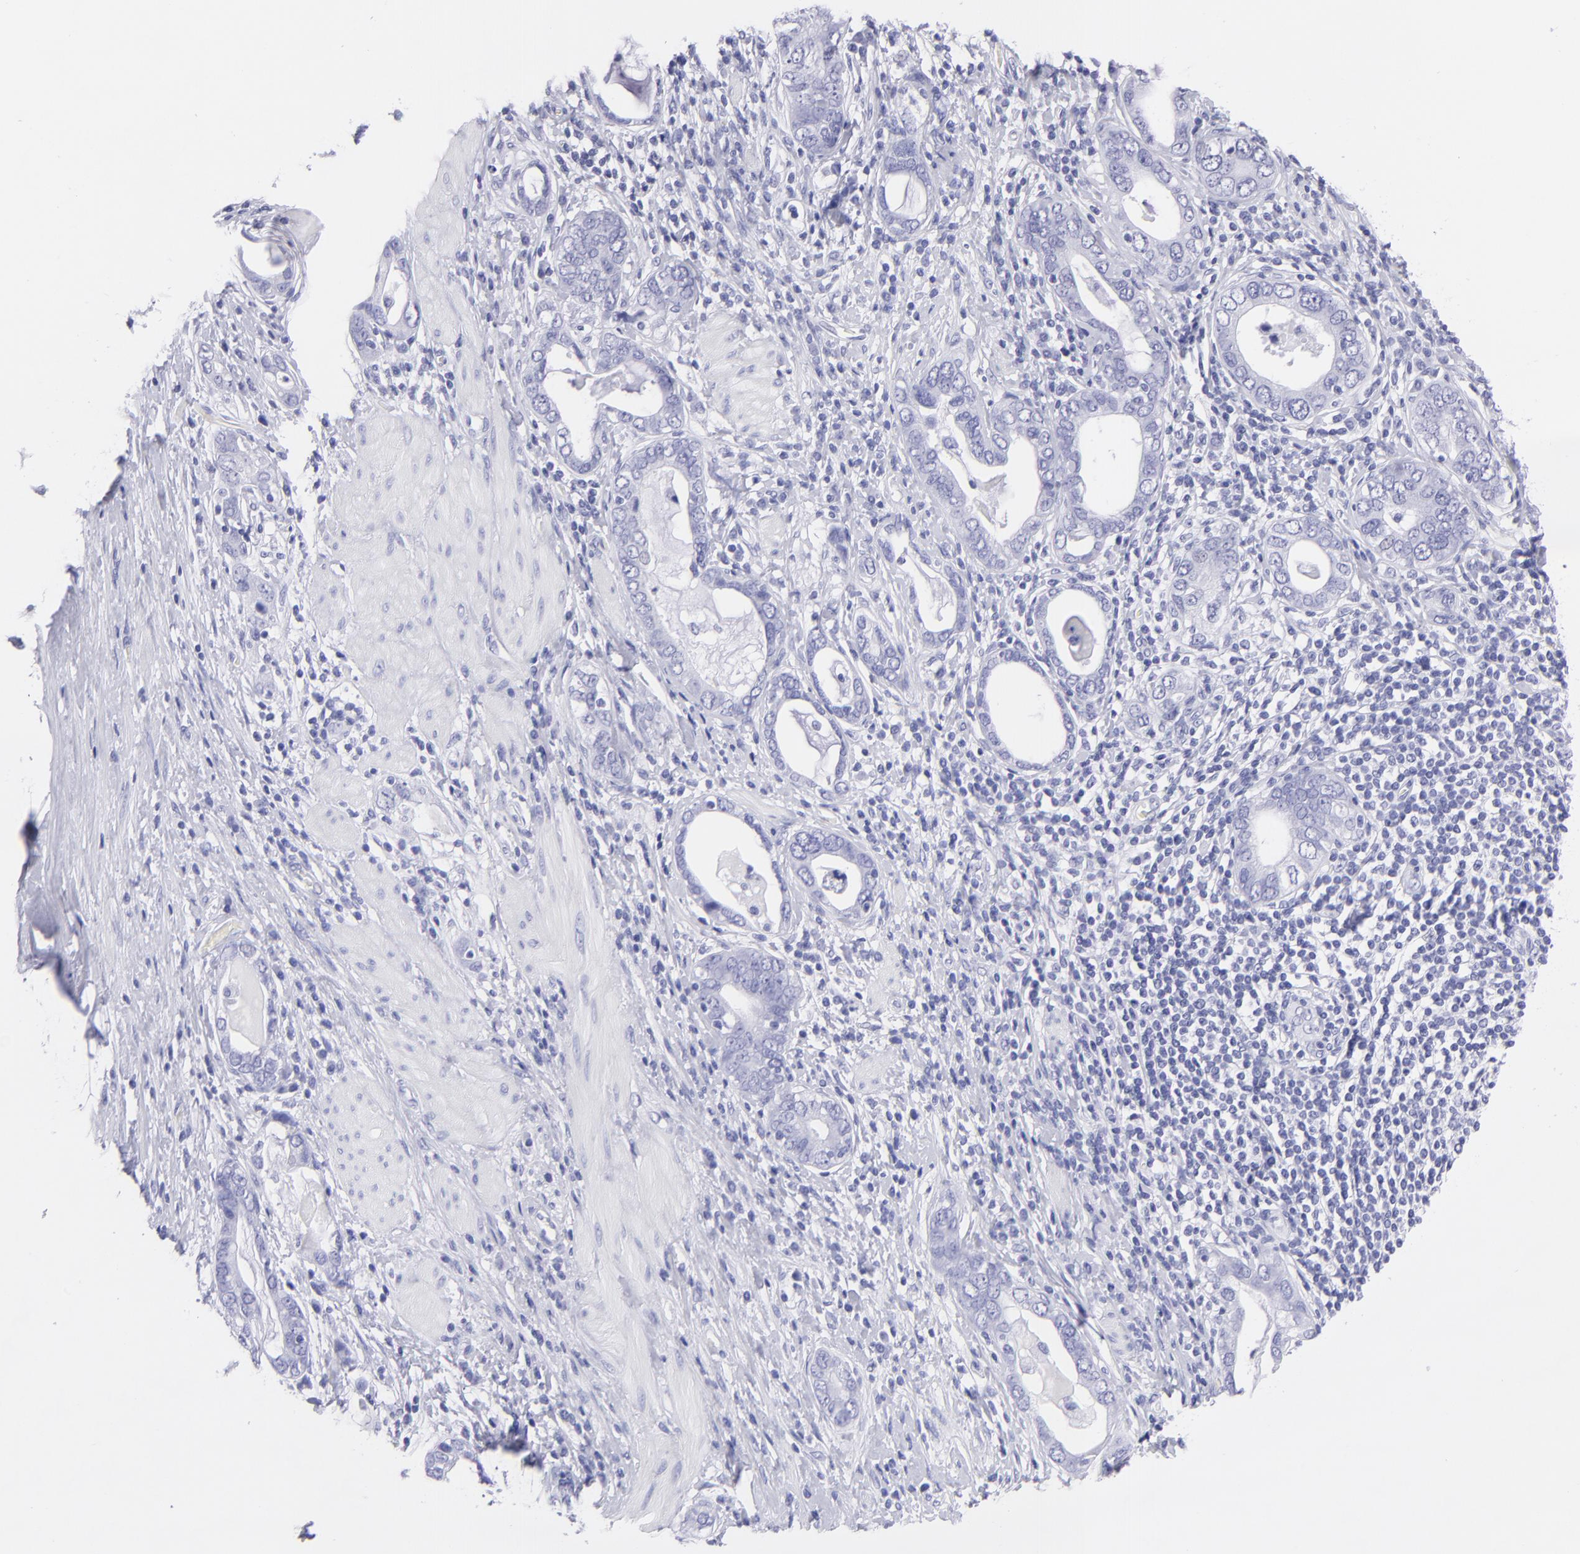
{"staining": {"intensity": "negative", "quantity": "none", "location": "none"}, "tissue": "stomach cancer", "cell_type": "Tumor cells", "image_type": "cancer", "snomed": [{"axis": "morphology", "description": "Adenocarcinoma, NOS"}, {"axis": "topography", "description": "Stomach, lower"}], "caption": "High power microscopy histopathology image of an immunohistochemistry (IHC) histopathology image of stomach cancer, revealing no significant positivity in tumor cells.", "gene": "CNP", "patient": {"sex": "female", "age": 93}}